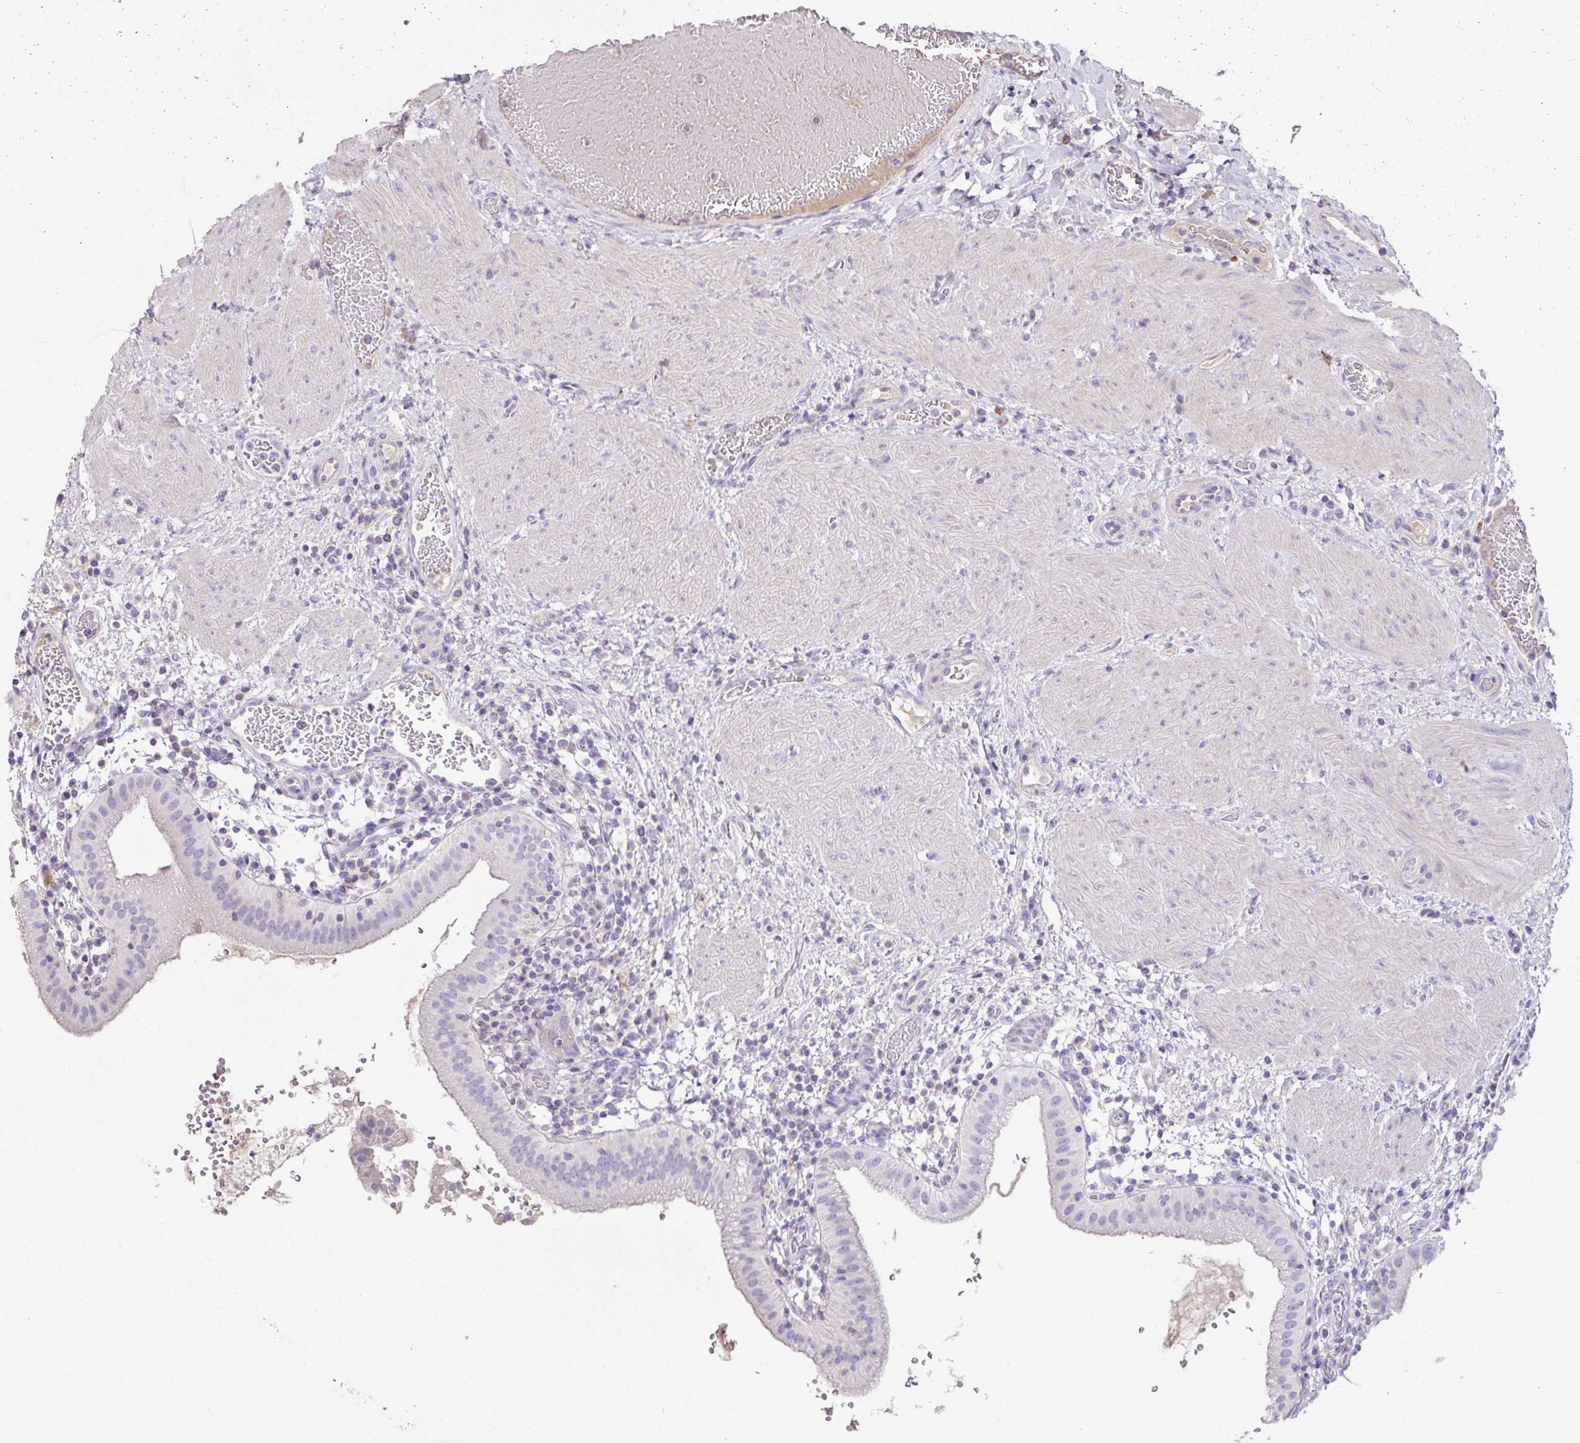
{"staining": {"intensity": "weak", "quantity": "<25%", "location": "cytoplasmic/membranous"}, "tissue": "gallbladder", "cell_type": "Glandular cells", "image_type": "normal", "snomed": [{"axis": "morphology", "description": "Normal tissue, NOS"}, {"axis": "topography", "description": "Gallbladder"}], "caption": "Gallbladder was stained to show a protein in brown. There is no significant positivity in glandular cells. (DAB (3,3'-diaminobenzidine) immunohistochemistry (IHC), high magnification).", "gene": "MARCO", "patient": {"sex": "male", "age": 26}}